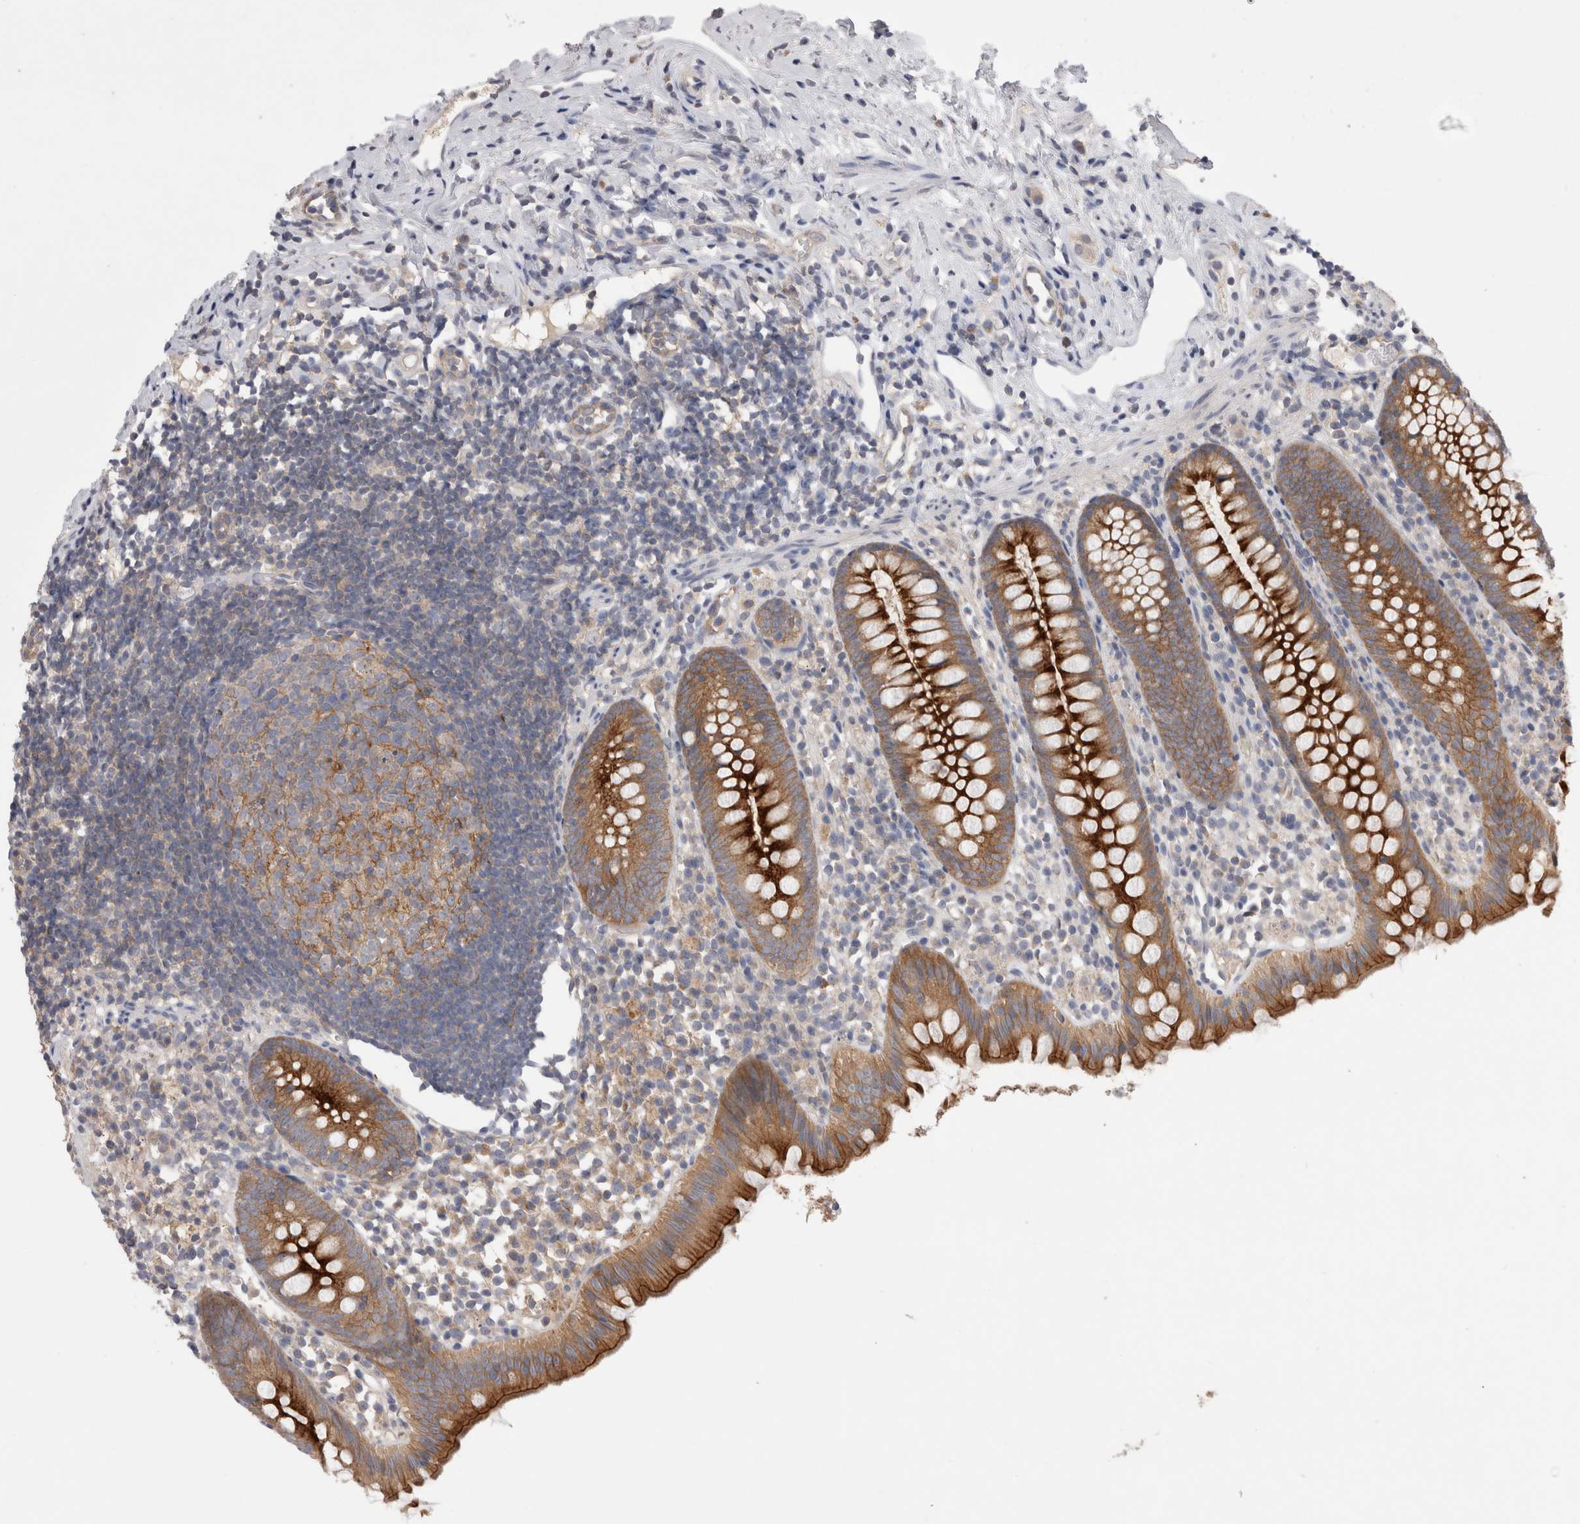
{"staining": {"intensity": "strong", "quantity": ">75%", "location": "cytoplasmic/membranous"}, "tissue": "appendix", "cell_type": "Glandular cells", "image_type": "normal", "snomed": [{"axis": "morphology", "description": "Normal tissue, NOS"}, {"axis": "topography", "description": "Appendix"}], "caption": "An IHC image of benign tissue is shown. Protein staining in brown labels strong cytoplasmic/membranous positivity in appendix within glandular cells.", "gene": "OTOR", "patient": {"sex": "female", "age": 20}}